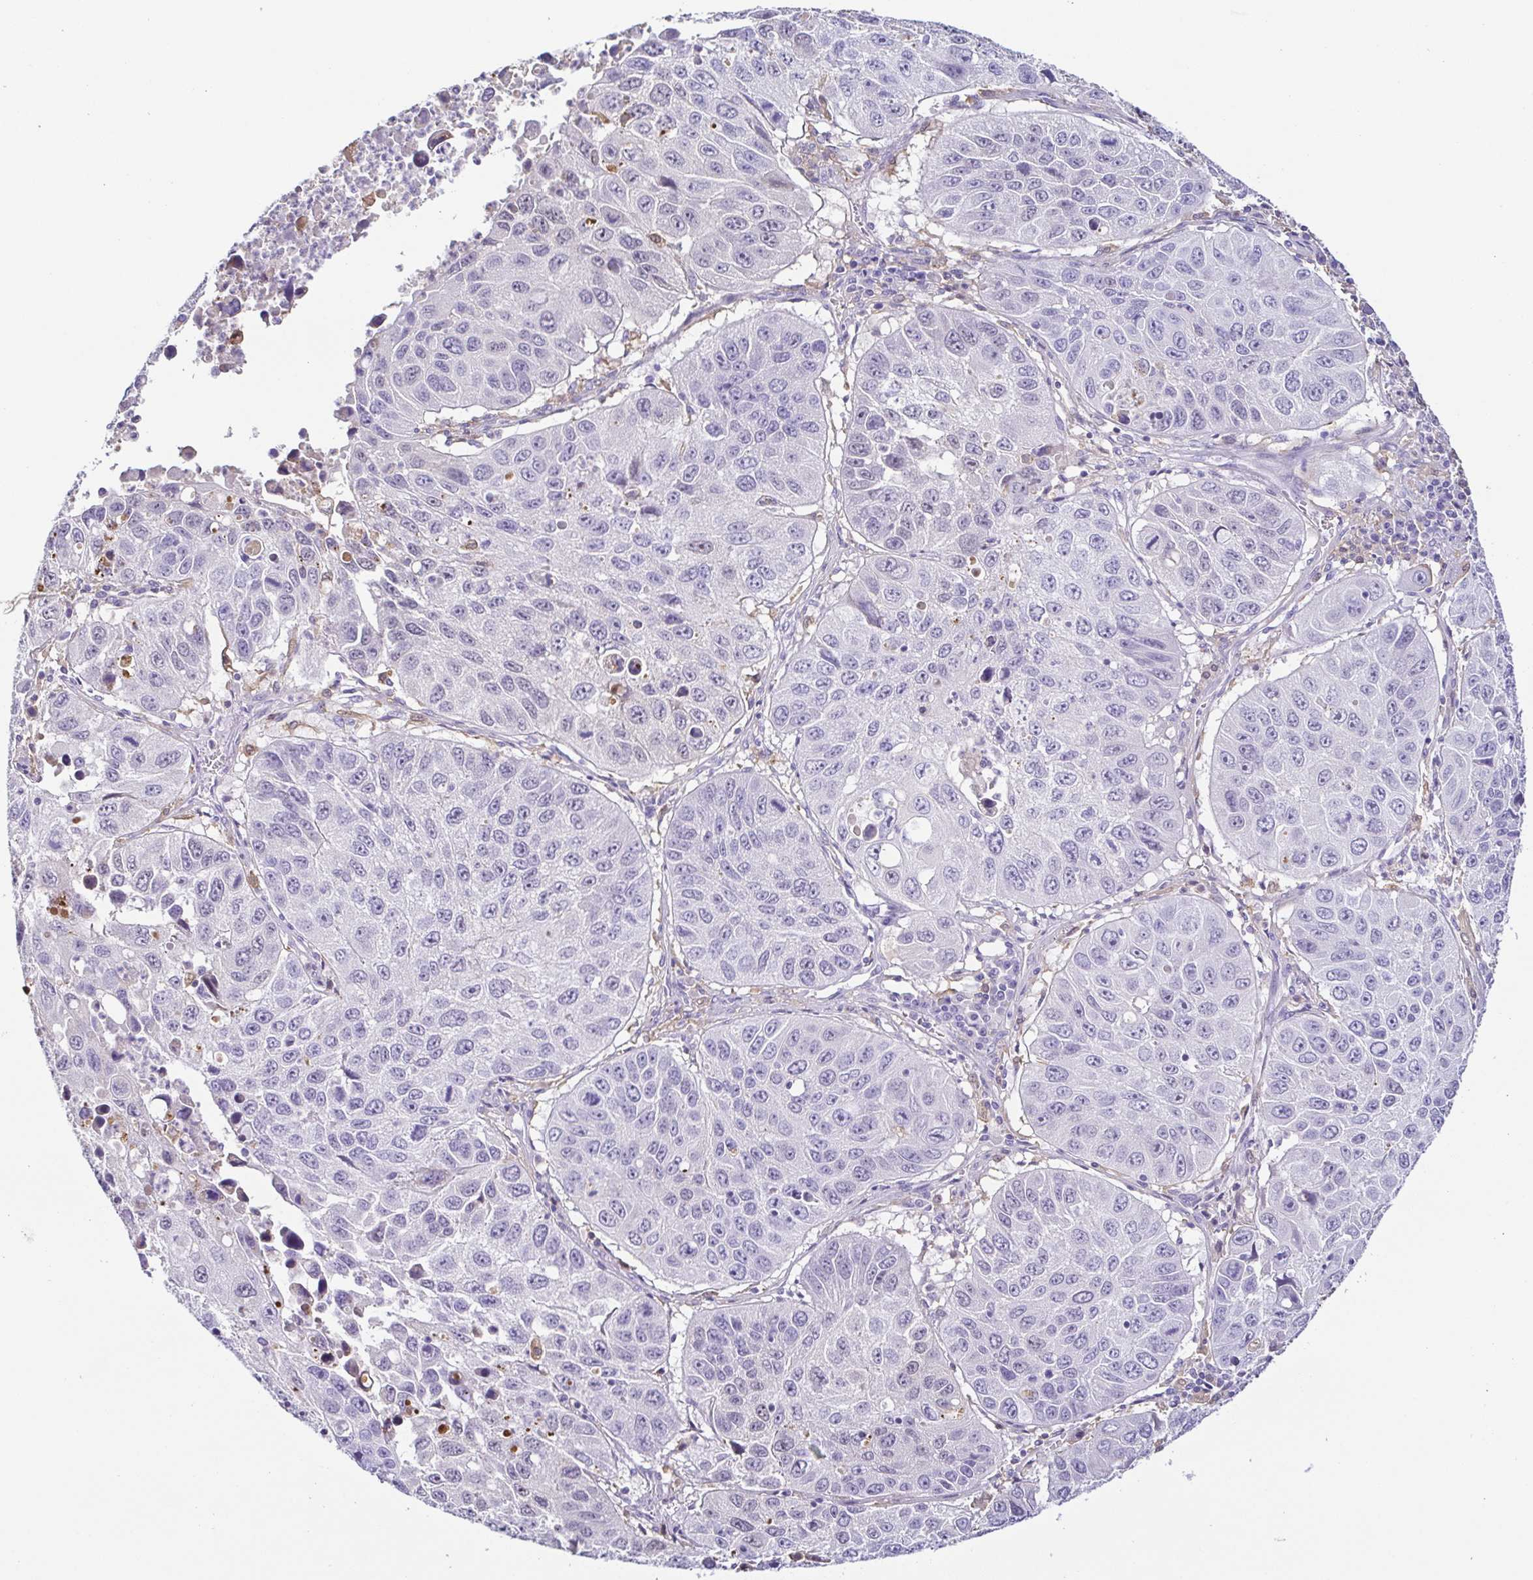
{"staining": {"intensity": "negative", "quantity": "none", "location": "none"}, "tissue": "lung cancer", "cell_type": "Tumor cells", "image_type": "cancer", "snomed": [{"axis": "morphology", "description": "Squamous cell carcinoma, NOS"}, {"axis": "topography", "description": "Lung"}], "caption": "Micrograph shows no protein staining in tumor cells of lung cancer tissue.", "gene": "ANXA10", "patient": {"sex": "female", "age": 61}}